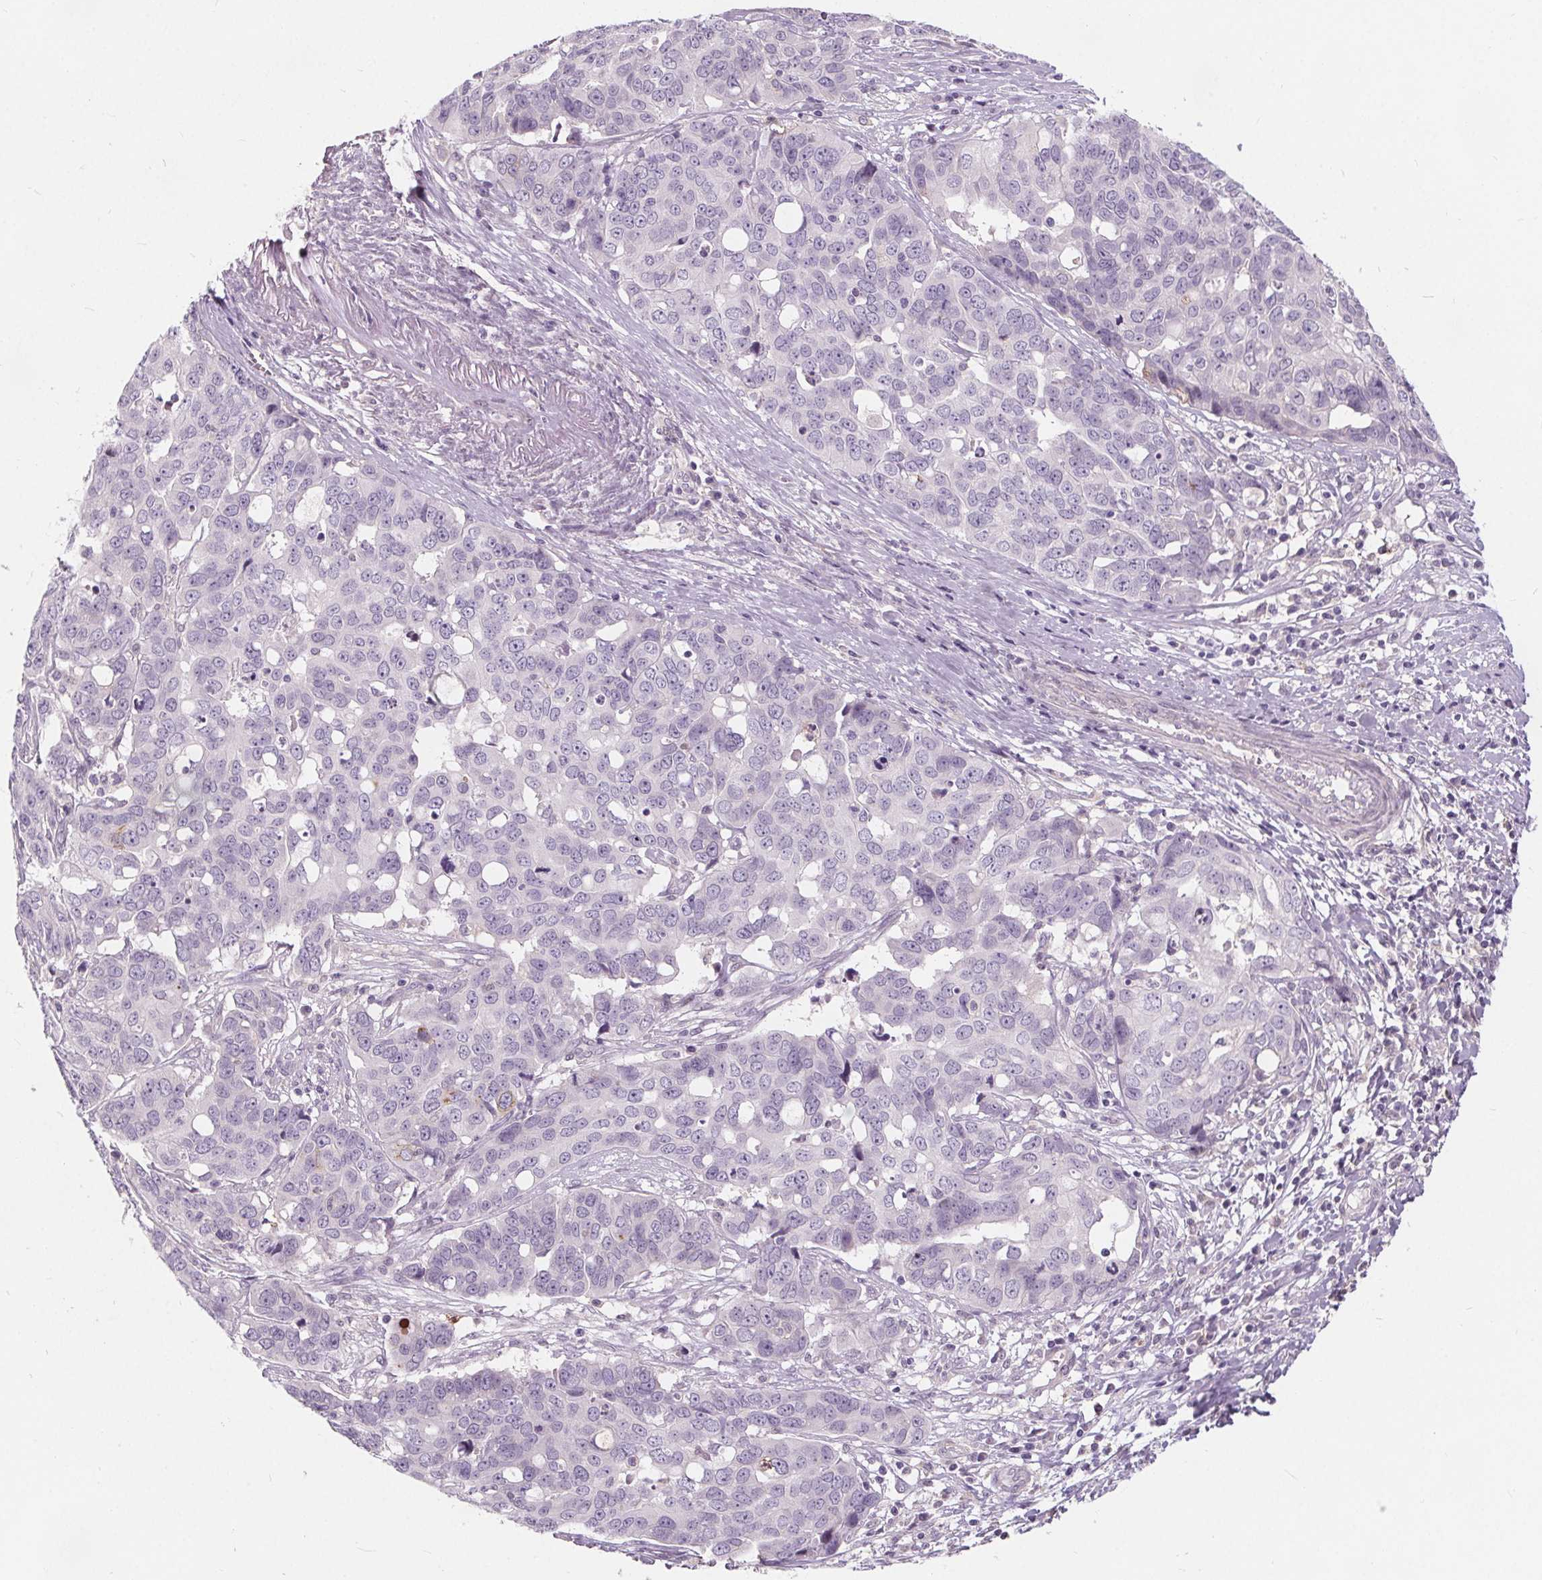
{"staining": {"intensity": "negative", "quantity": "none", "location": "none"}, "tissue": "ovarian cancer", "cell_type": "Tumor cells", "image_type": "cancer", "snomed": [{"axis": "morphology", "description": "Carcinoma, endometroid"}, {"axis": "topography", "description": "Ovary"}], "caption": "A high-resolution image shows immunohistochemistry staining of ovarian cancer, which displays no significant expression in tumor cells.", "gene": "HAAO", "patient": {"sex": "female", "age": 78}}